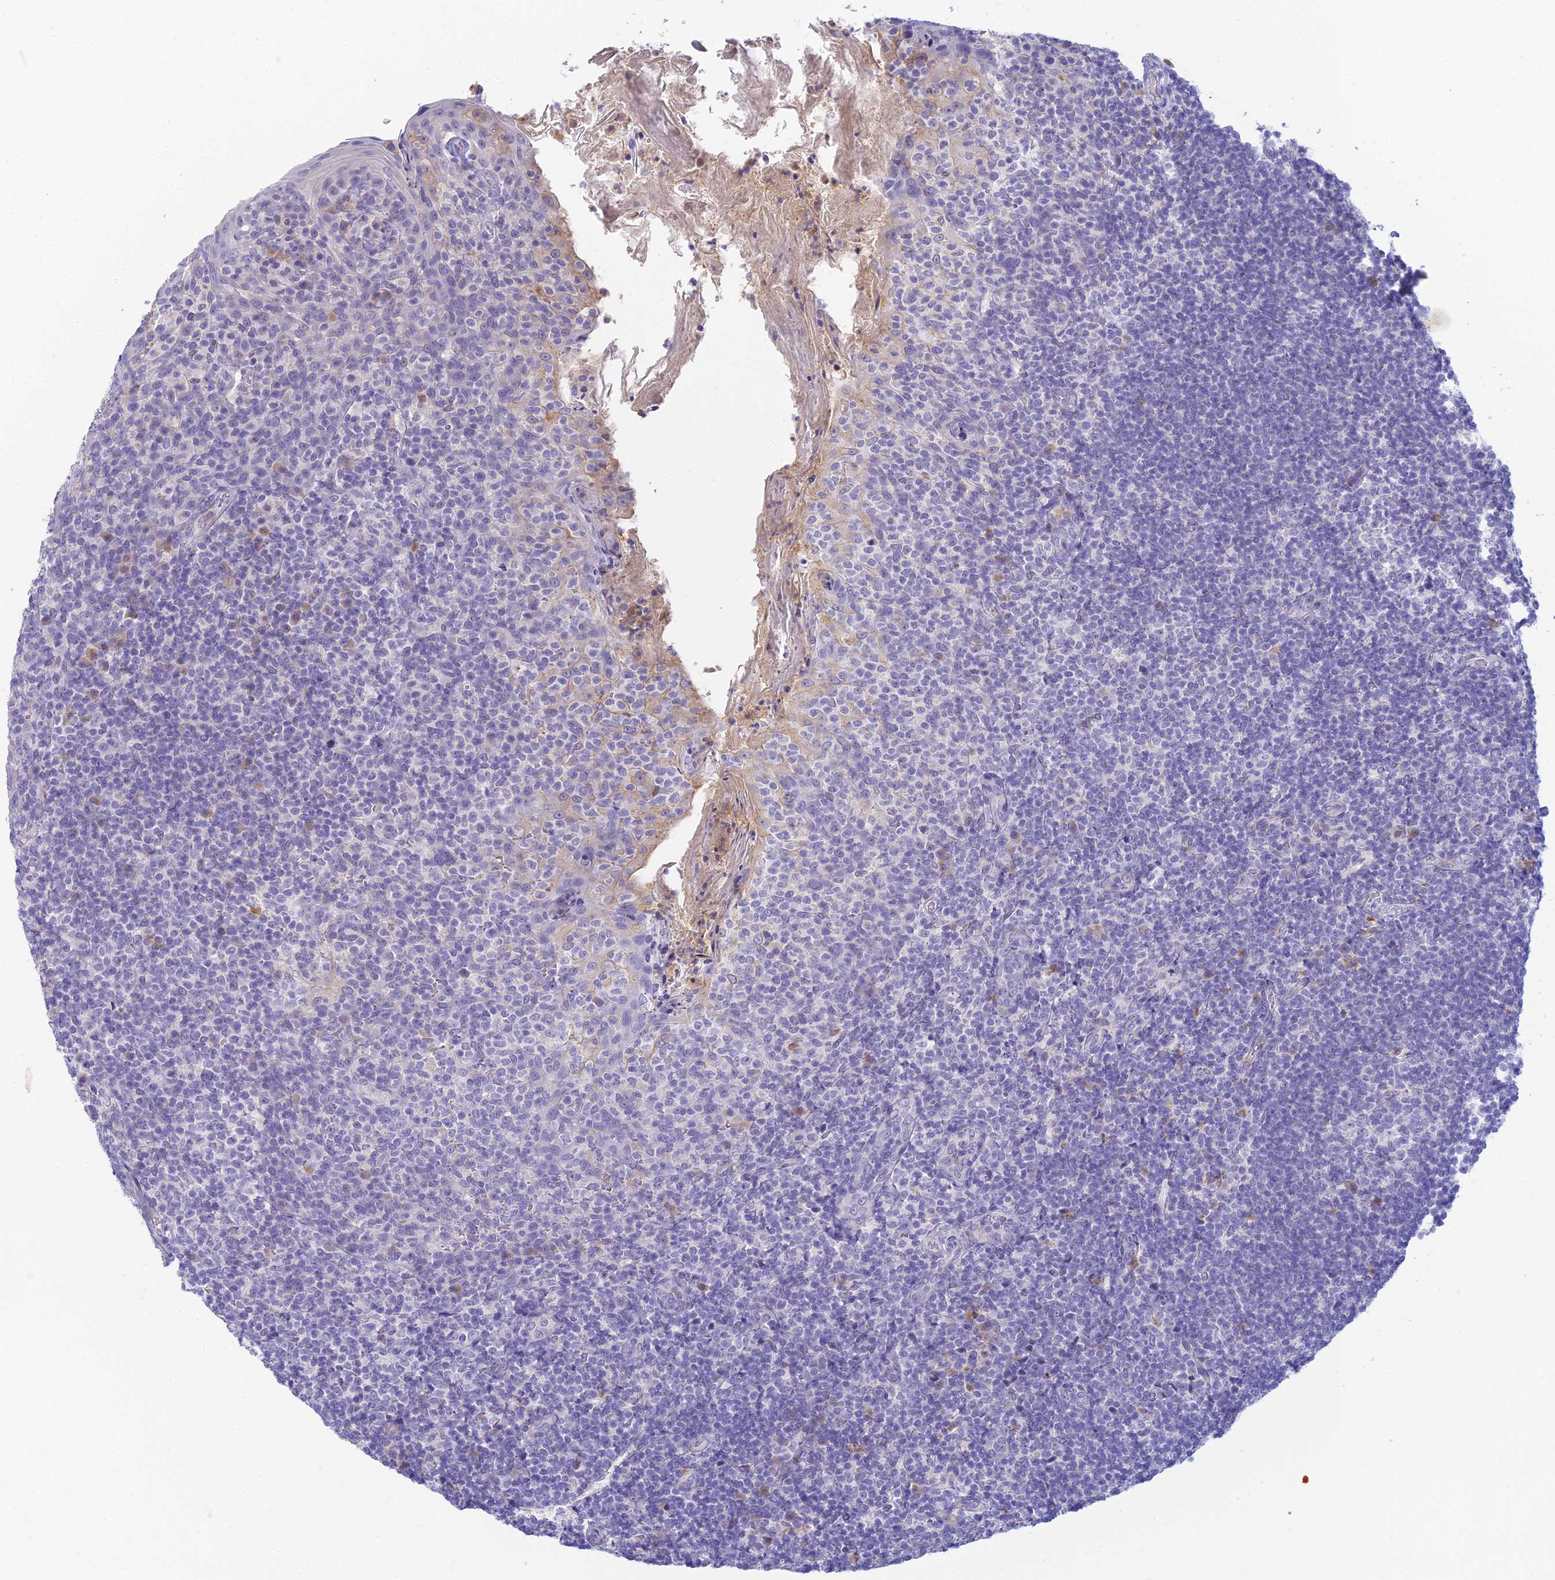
{"staining": {"intensity": "negative", "quantity": "none", "location": "none"}, "tissue": "tonsil", "cell_type": "Germinal center cells", "image_type": "normal", "snomed": [{"axis": "morphology", "description": "Normal tissue, NOS"}, {"axis": "topography", "description": "Tonsil"}], "caption": "Immunohistochemistry photomicrograph of unremarkable human tonsil stained for a protein (brown), which shows no expression in germinal center cells.", "gene": "INTS13", "patient": {"sex": "female", "age": 10}}